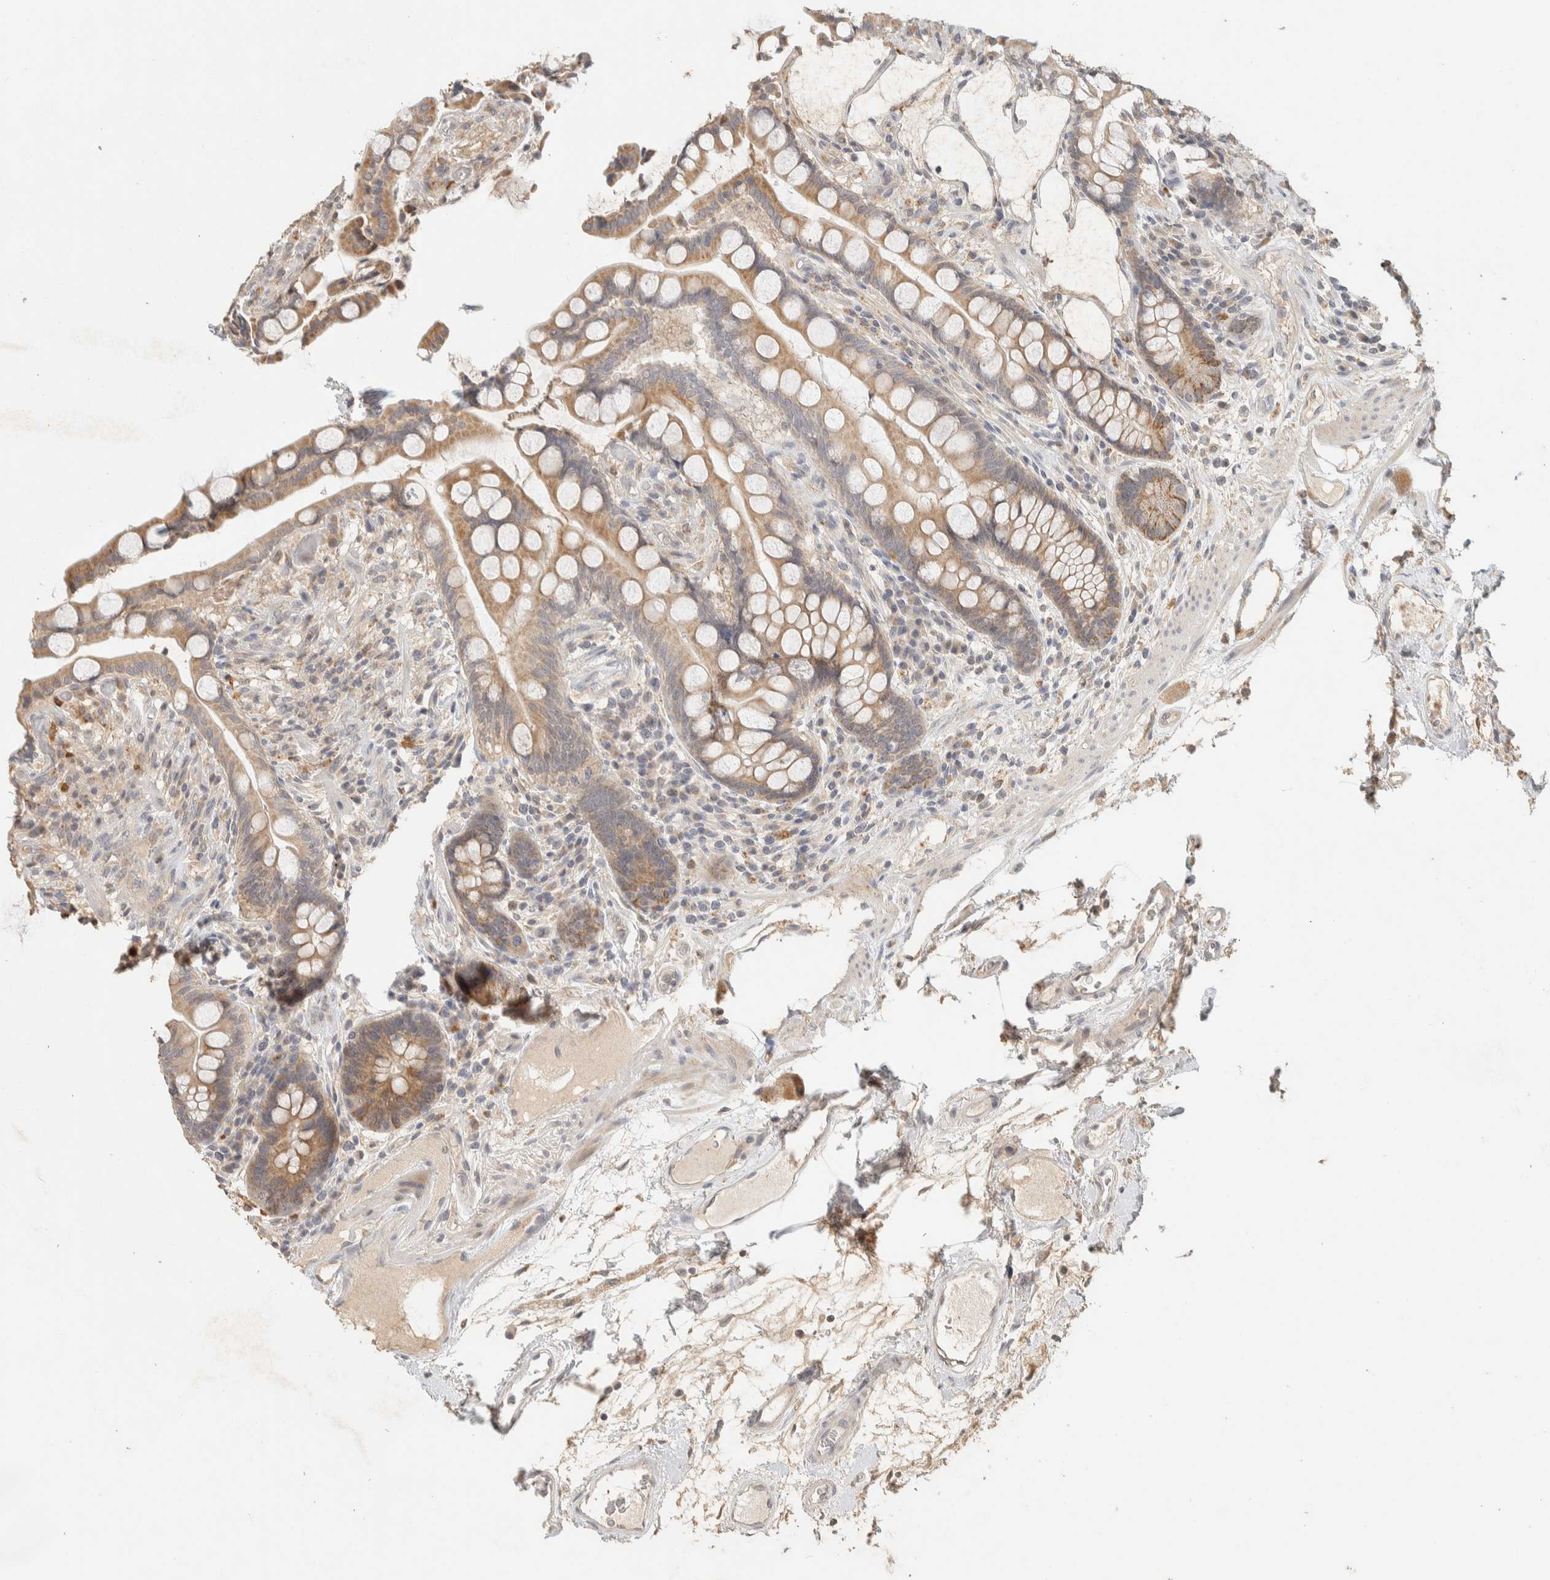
{"staining": {"intensity": "negative", "quantity": "none", "location": "none"}, "tissue": "colon", "cell_type": "Endothelial cells", "image_type": "normal", "snomed": [{"axis": "morphology", "description": "Normal tissue, NOS"}, {"axis": "topography", "description": "Colon"}], "caption": "This image is of unremarkable colon stained with immunohistochemistry to label a protein in brown with the nuclei are counter-stained blue. There is no expression in endothelial cells. The staining is performed using DAB brown chromogen with nuclei counter-stained in using hematoxylin.", "gene": "ITPA", "patient": {"sex": "male", "age": 73}}